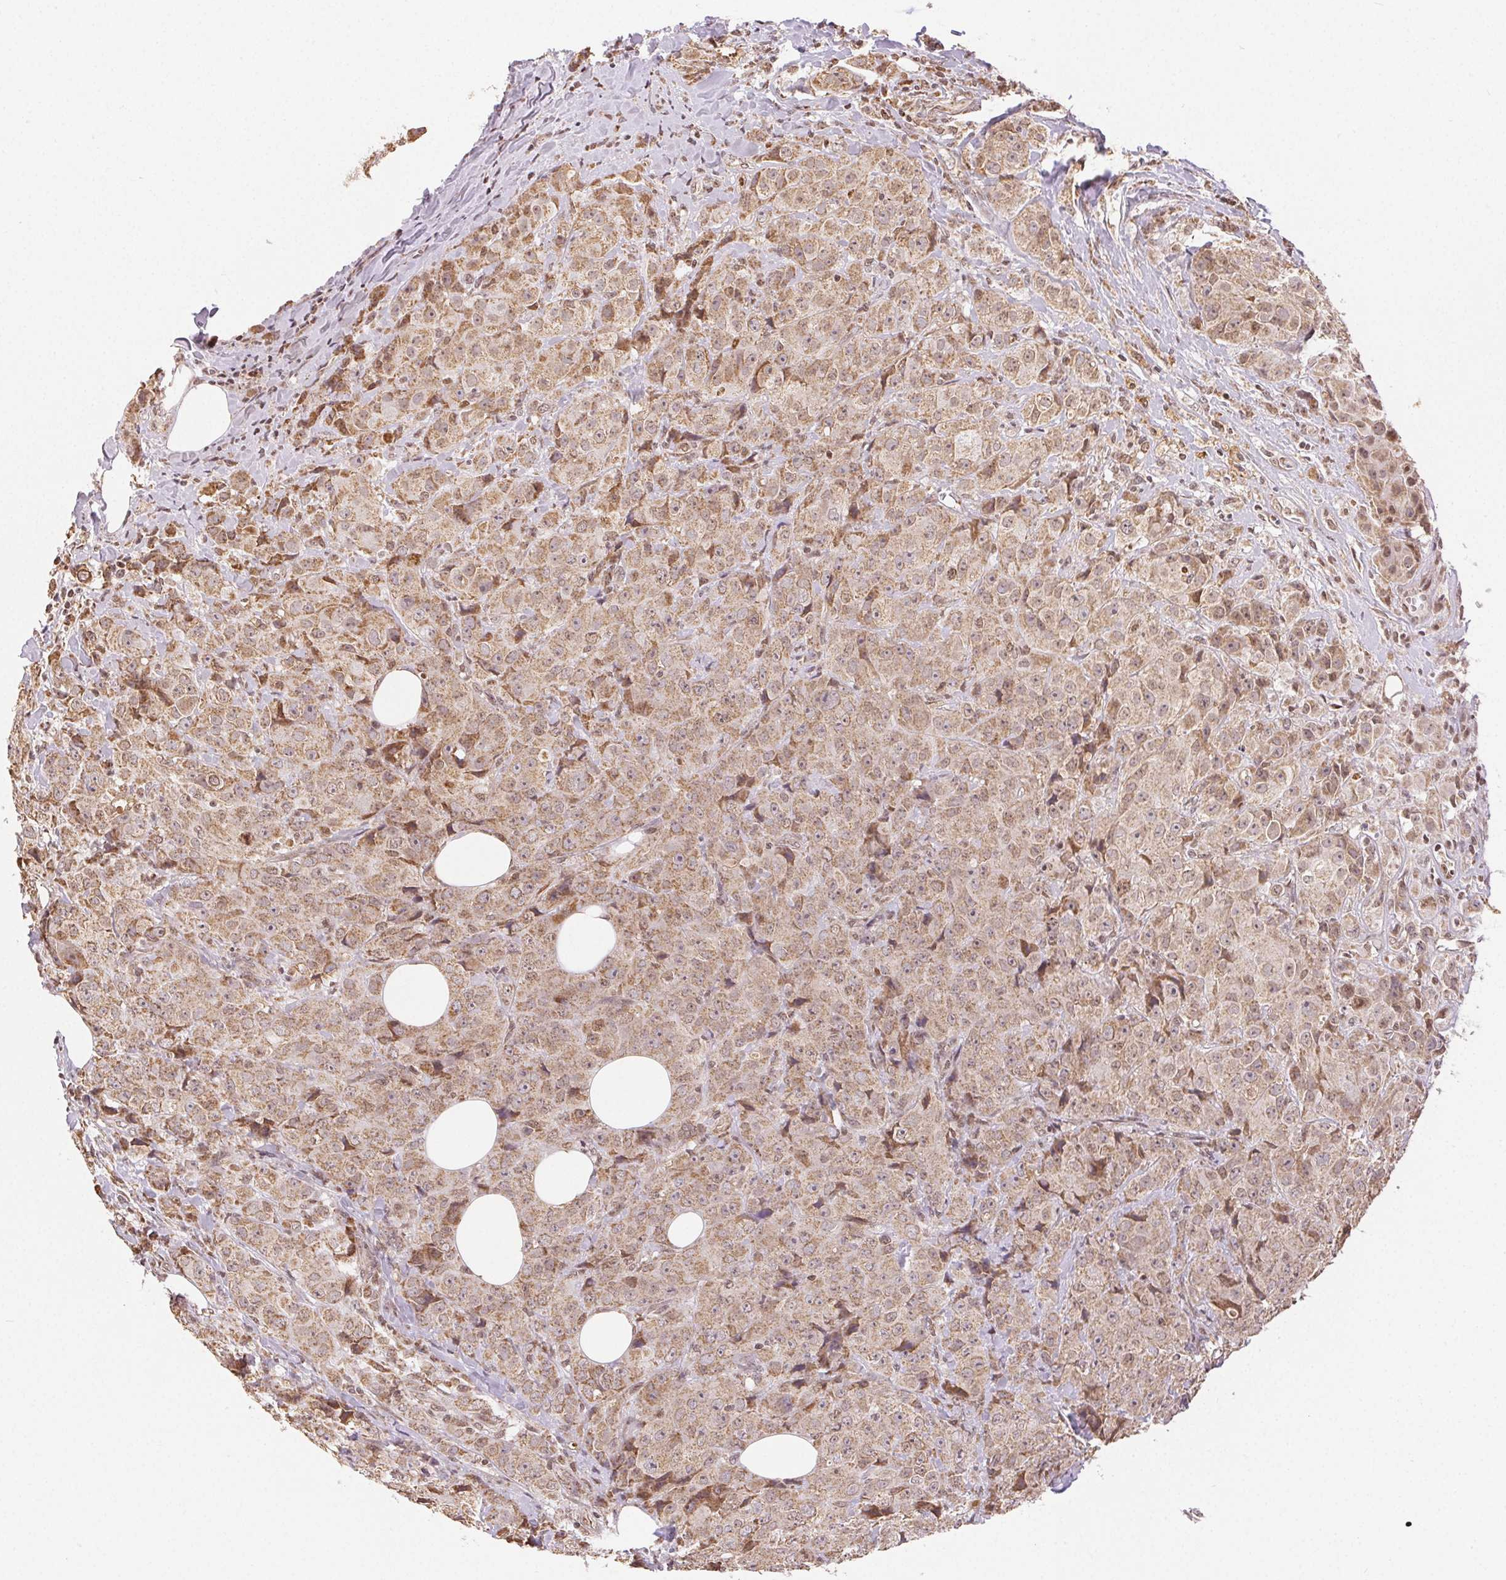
{"staining": {"intensity": "moderate", "quantity": ">75%", "location": "cytoplasmic/membranous"}, "tissue": "breast cancer", "cell_type": "Tumor cells", "image_type": "cancer", "snomed": [{"axis": "morphology", "description": "Normal tissue, NOS"}, {"axis": "morphology", "description": "Duct carcinoma"}, {"axis": "topography", "description": "Breast"}], "caption": "The image displays a brown stain indicating the presence of a protein in the cytoplasmic/membranous of tumor cells in breast cancer (infiltrating ductal carcinoma).", "gene": "PIWIL4", "patient": {"sex": "female", "age": 43}}